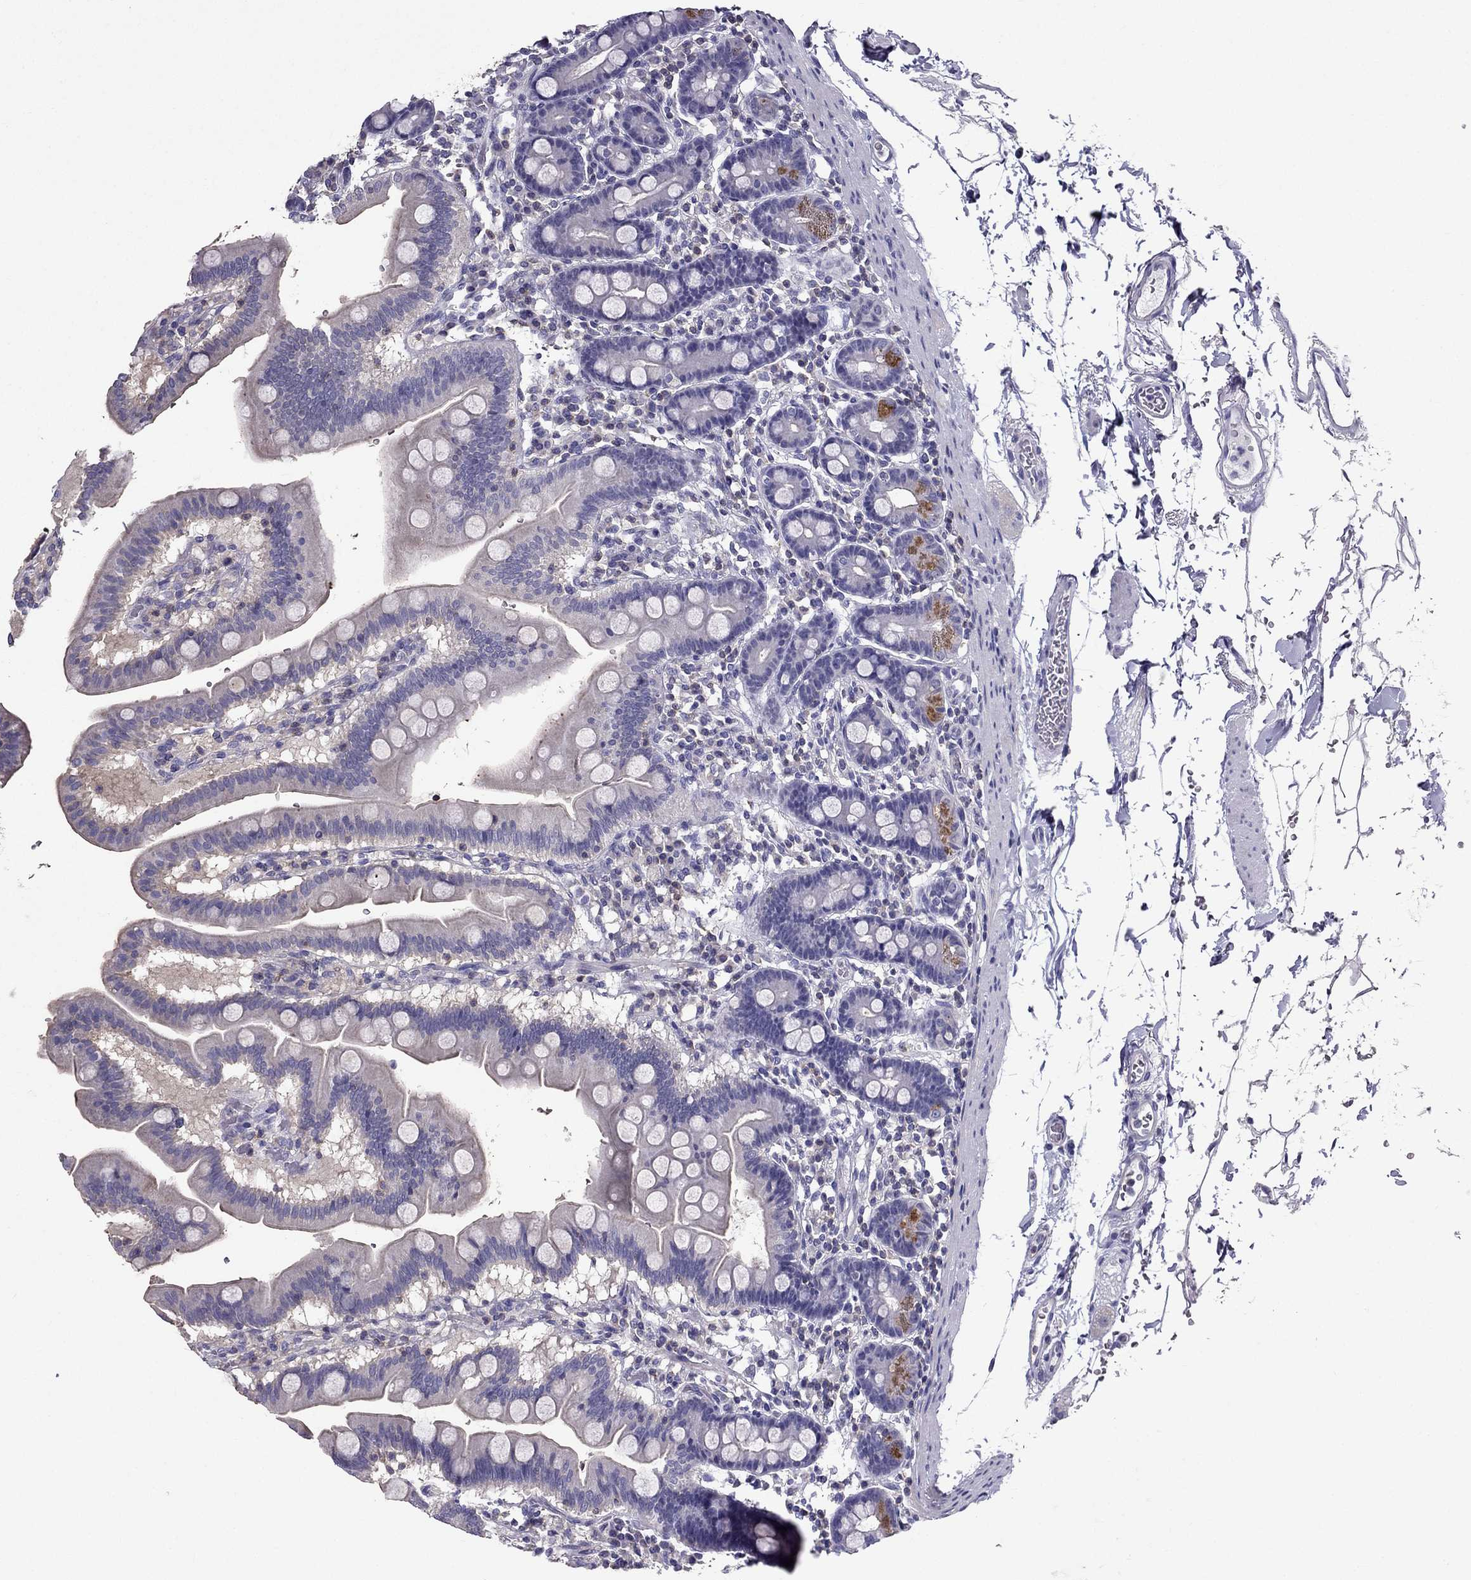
{"staining": {"intensity": "strong", "quantity": "<25%", "location": "cytoplasmic/membranous"}, "tissue": "duodenum", "cell_type": "Glandular cells", "image_type": "normal", "snomed": [{"axis": "morphology", "description": "Normal tissue, NOS"}, {"axis": "topography", "description": "Duodenum"}], "caption": "Strong cytoplasmic/membranous expression is identified in about <25% of glandular cells in normal duodenum. Ihc stains the protein of interest in brown and the nuclei are stained blue.", "gene": "AAK1", "patient": {"sex": "male", "age": 59}}